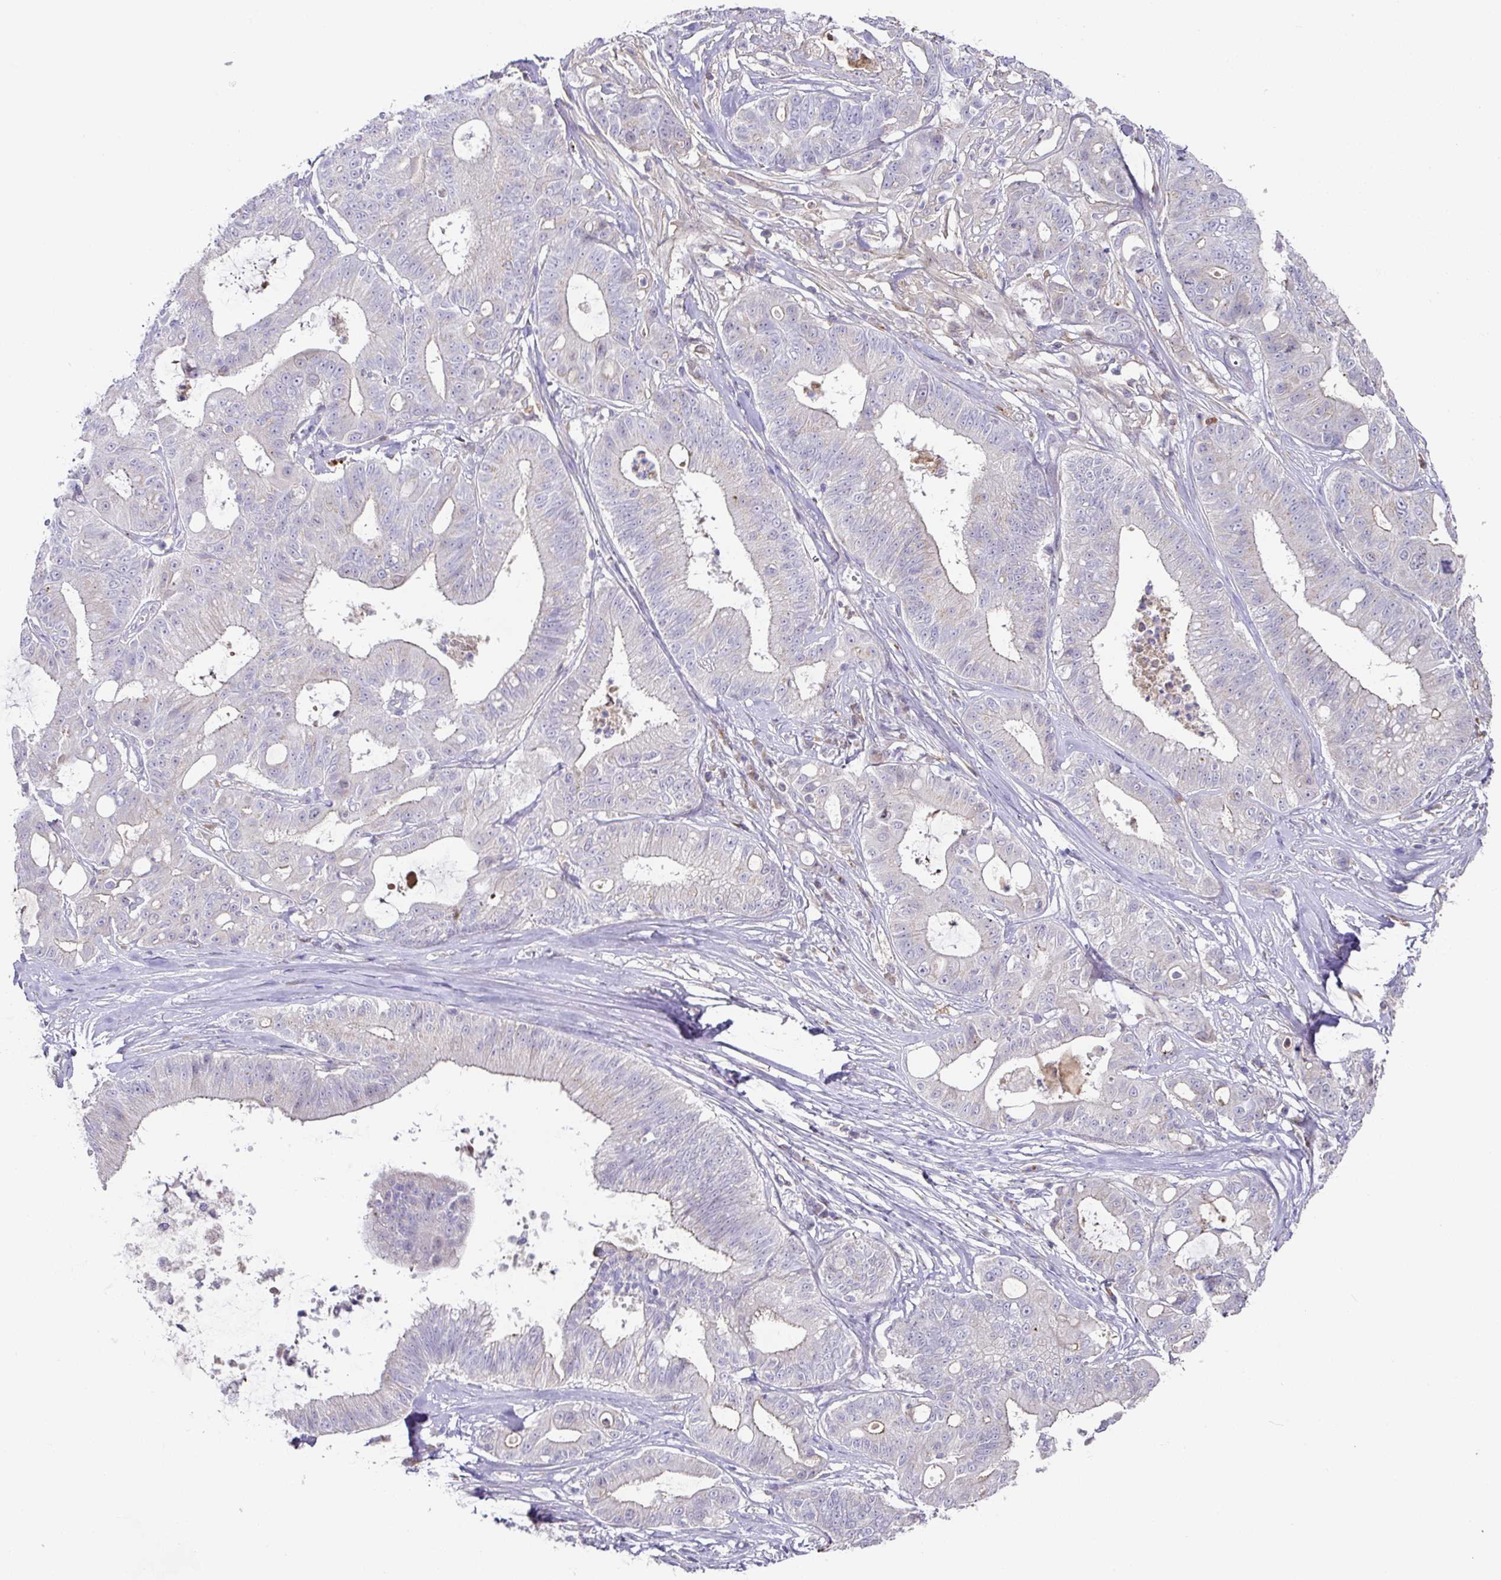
{"staining": {"intensity": "negative", "quantity": "none", "location": "none"}, "tissue": "ovarian cancer", "cell_type": "Tumor cells", "image_type": "cancer", "snomed": [{"axis": "morphology", "description": "Cystadenocarcinoma, mucinous, NOS"}, {"axis": "topography", "description": "Ovary"}], "caption": "IHC photomicrograph of neoplastic tissue: human ovarian cancer stained with DAB (3,3'-diaminobenzidine) shows no significant protein expression in tumor cells.", "gene": "TARM1", "patient": {"sex": "female", "age": 70}}